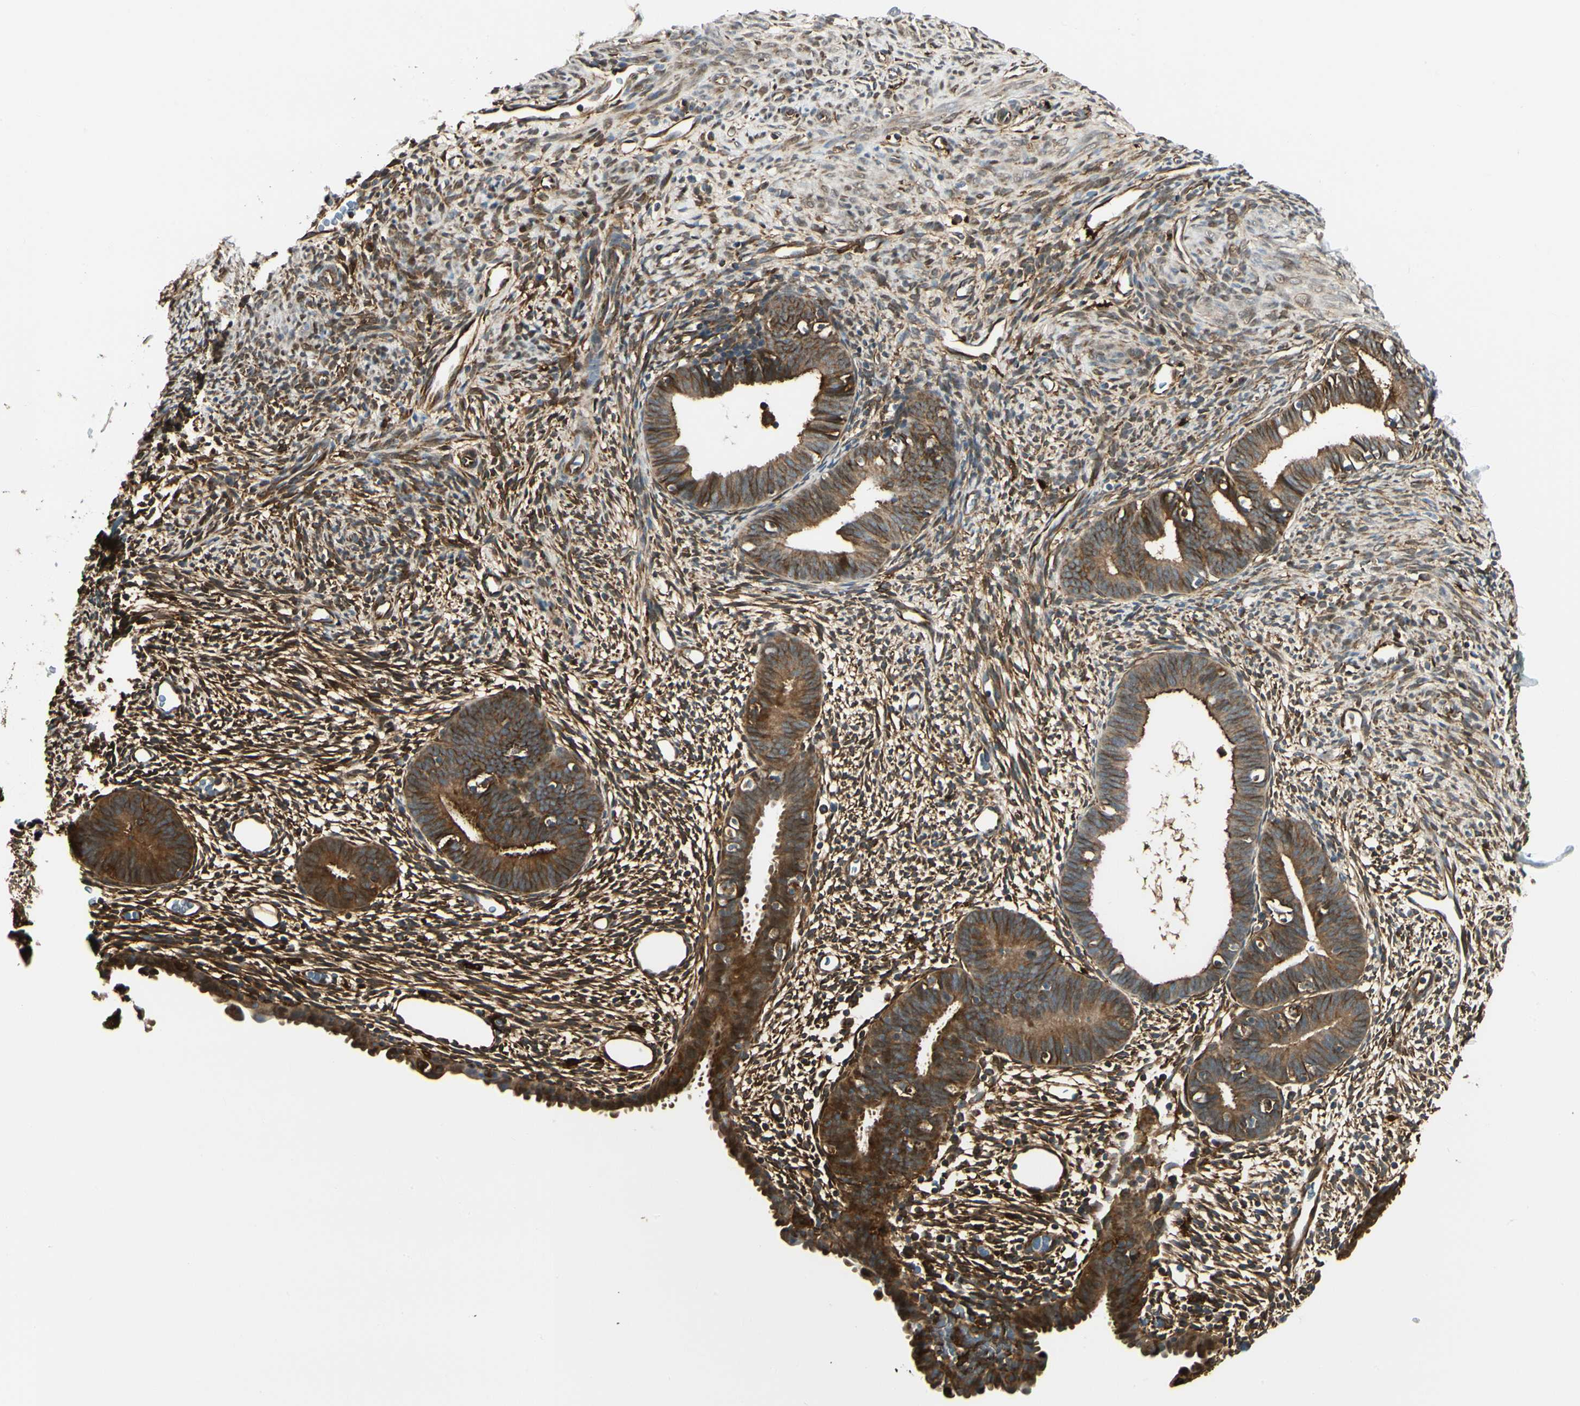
{"staining": {"intensity": "strong", "quantity": ">75%", "location": "nuclear"}, "tissue": "endometrium", "cell_type": "Cells in endometrial stroma", "image_type": "normal", "snomed": [{"axis": "morphology", "description": "Normal tissue, NOS"}, {"axis": "morphology", "description": "Atrophy, NOS"}, {"axis": "topography", "description": "Uterus"}, {"axis": "topography", "description": "Endometrium"}], "caption": "Protein positivity by immunohistochemistry reveals strong nuclear staining in about >75% of cells in endometrial stroma in unremarkable endometrium.", "gene": "FTH1", "patient": {"sex": "female", "age": 68}}